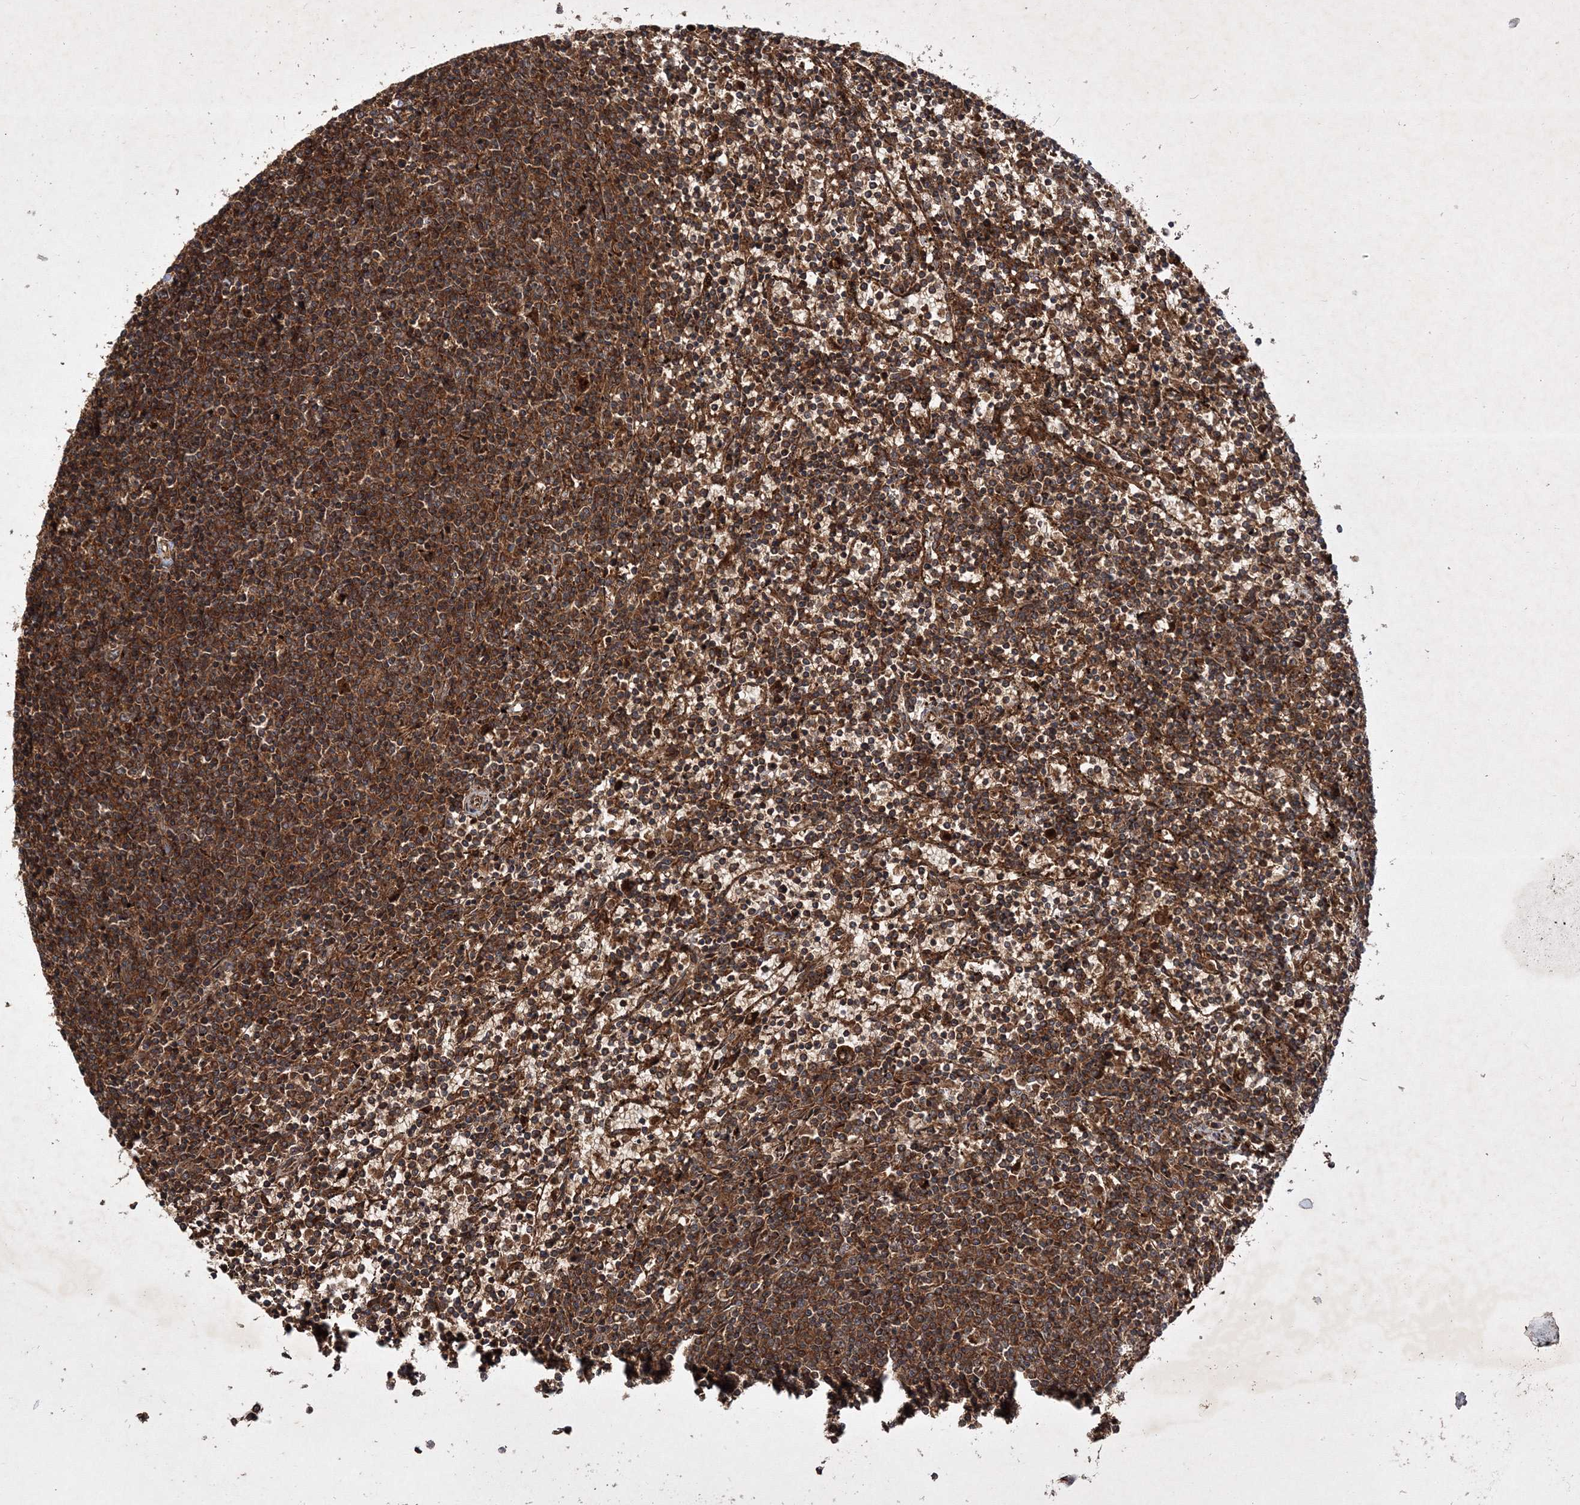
{"staining": {"intensity": "strong", "quantity": ">75%", "location": "cytoplasmic/membranous"}, "tissue": "lymphoma", "cell_type": "Tumor cells", "image_type": "cancer", "snomed": [{"axis": "morphology", "description": "Malignant lymphoma, non-Hodgkin's type, Low grade"}, {"axis": "topography", "description": "Spleen"}], "caption": "Immunohistochemical staining of human lymphoma reveals strong cytoplasmic/membranous protein positivity in about >75% of tumor cells.", "gene": "DNAJC13", "patient": {"sex": "female", "age": 50}}